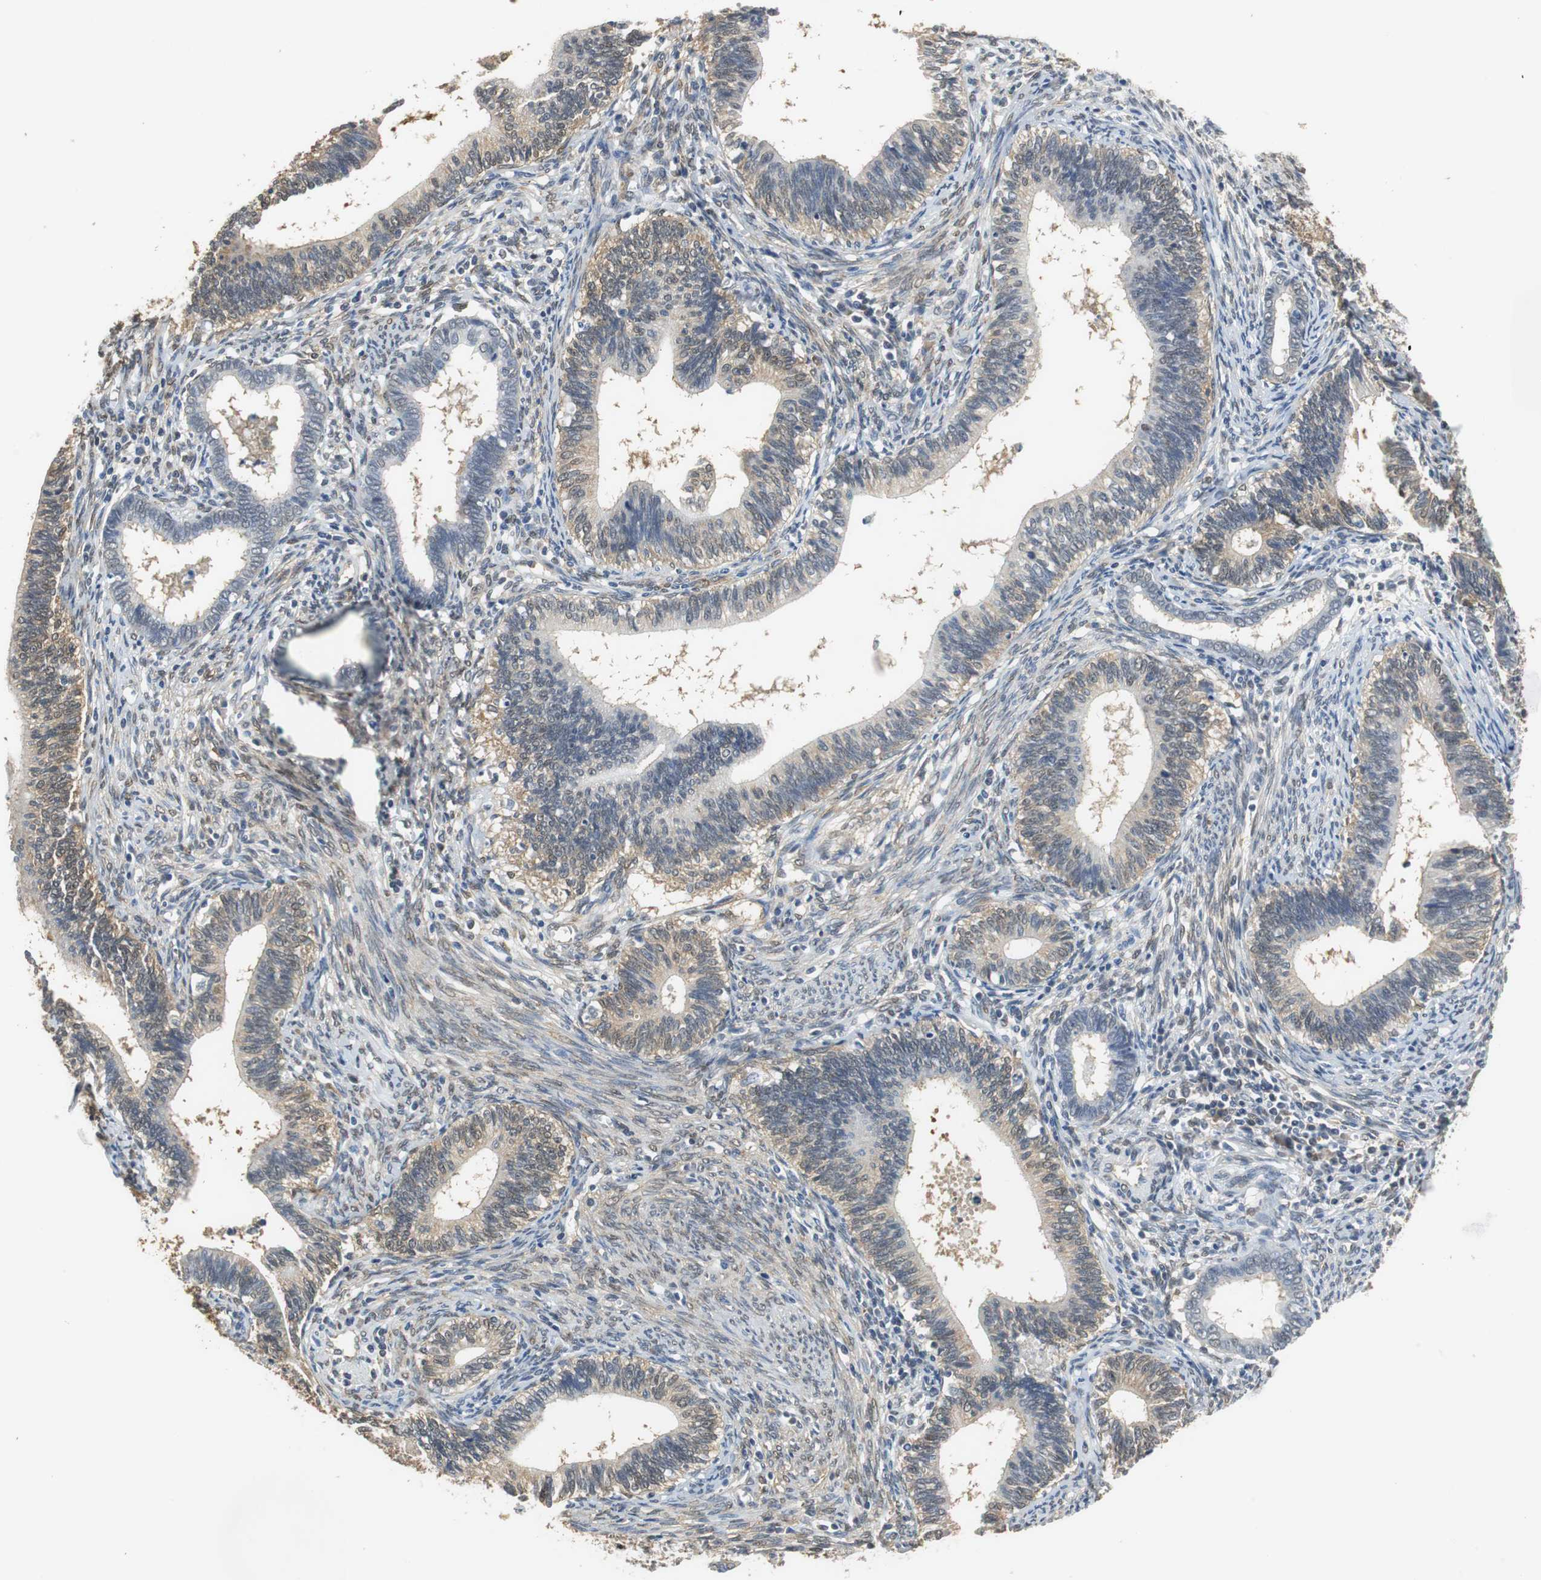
{"staining": {"intensity": "moderate", "quantity": ">75%", "location": "cytoplasmic/membranous"}, "tissue": "cervical cancer", "cell_type": "Tumor cells", "image_type": "cancer", "snomed": [{"axis": "morphology", "description": "Adenocarcinoma, NOS"}, {"axis": "topography", "description": "Cervix"}], "caption": "About >75% of tumor cells in cervical adenocarcinoma display moderate cytoplasmic/membranous protein expression as visualized by brown immunohistochemical staining.", "gene": "UBQLN2", "patient": {"sex": "female", "age": 44}}